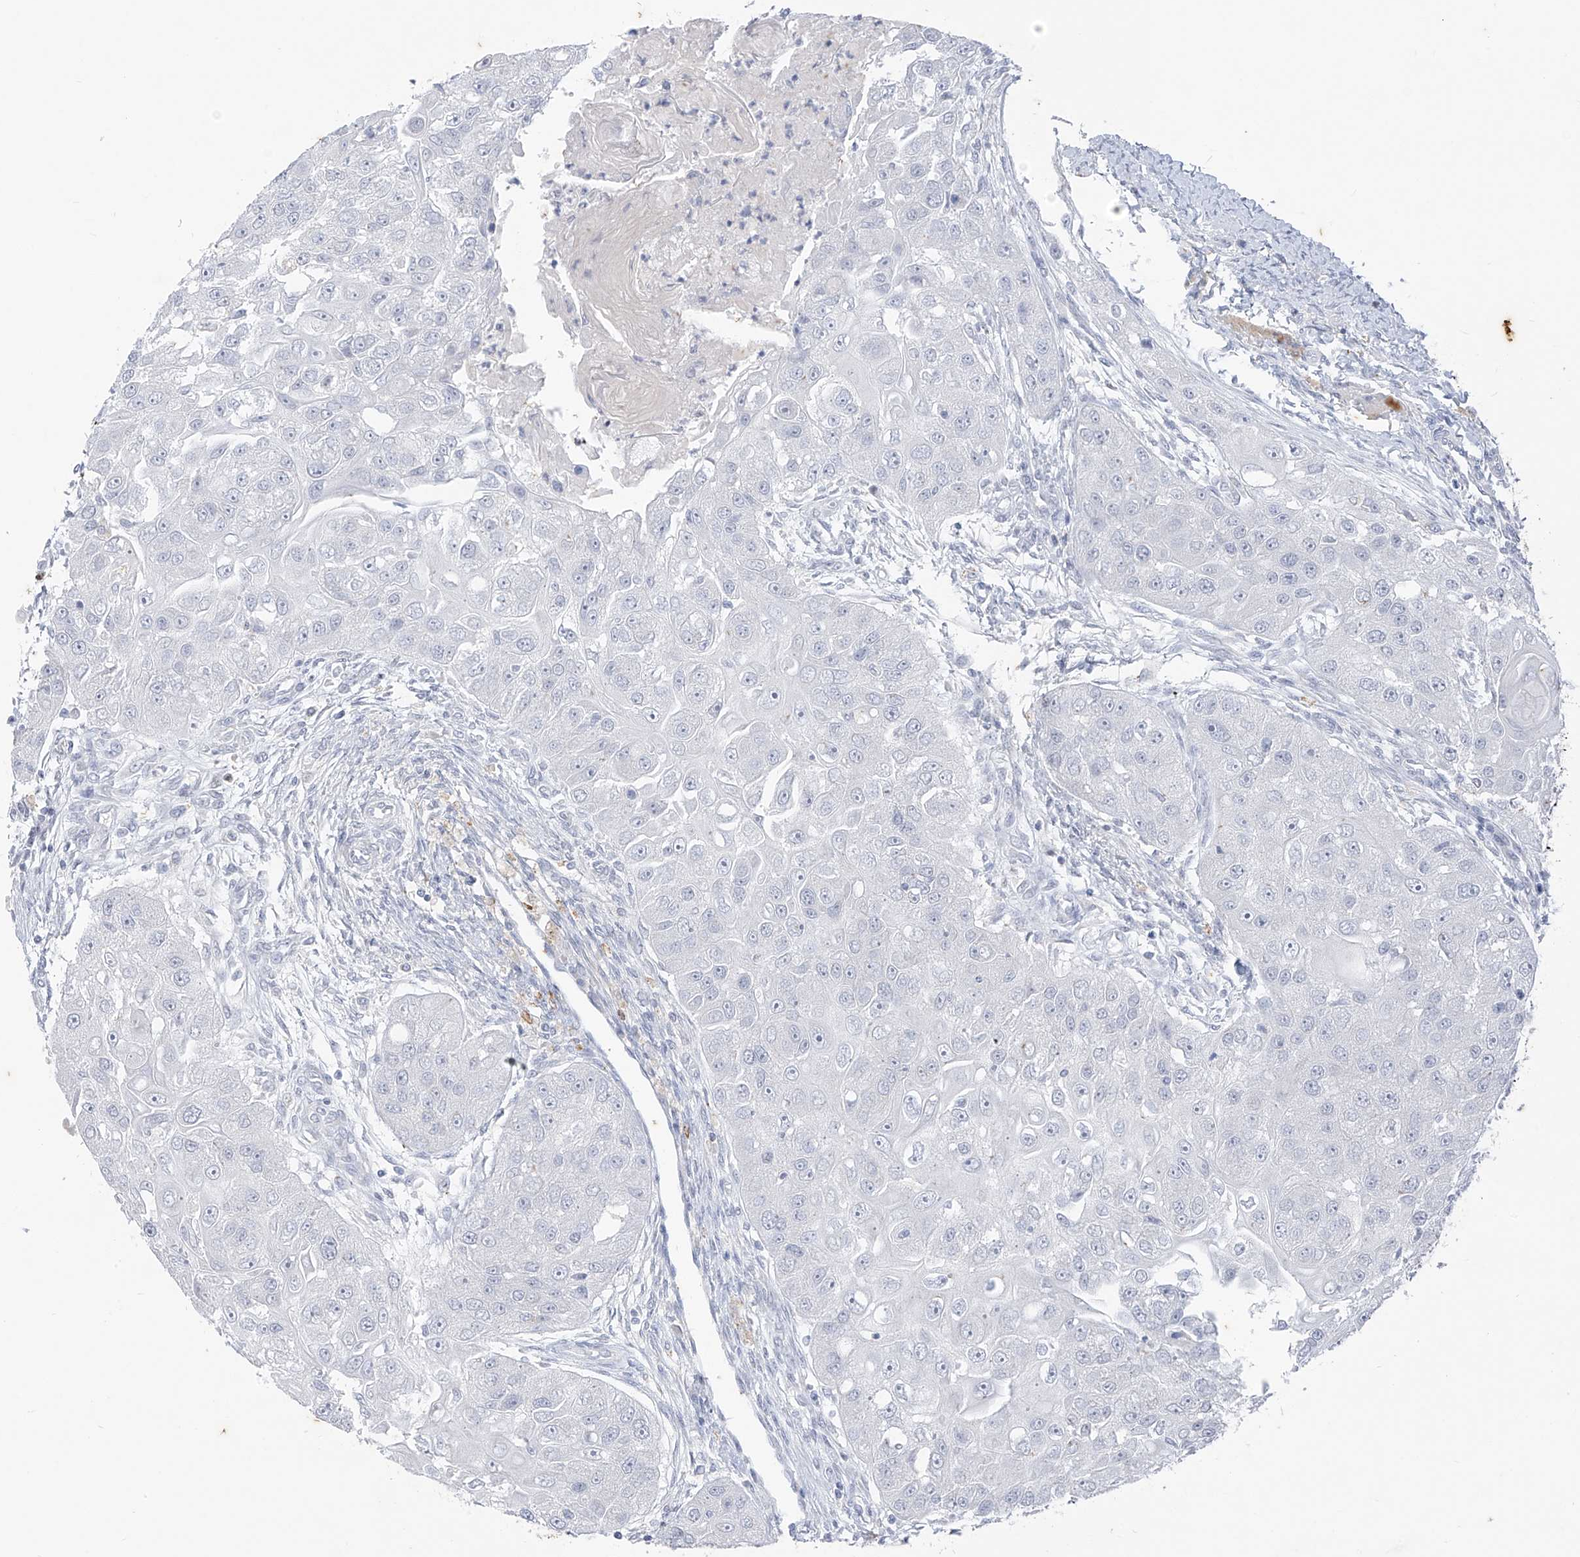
{"staining": {"intensity": "negative", "quantity": "none", "location": "none"}, "tissue": "head and neck cancer", "cell_type": "Tumor cells", "image_type": "cancer", "snomed": [{"axis": "morphology", "description": "Normal tissue, NOS"}, {"axis": "morphology", "description": "Squamous cell carcinoma, NOS"}, {"axis": "topography", "description": "Skeletal muscle"}, {"axis": "topography", "description": "Head-Neck"}], "caption": "High magnification brightfield microscopy of squamous cell carcinoma (head and neck) stained with DAB (3,3'-diaminobenzidine) (brown) and counterstained with hematoxylin (blue): tumor cells show no significant positivity. Nuclei are stained in blue.", "gene": "CX3CR1", "patient": {"sex": "male", "age": 51}}